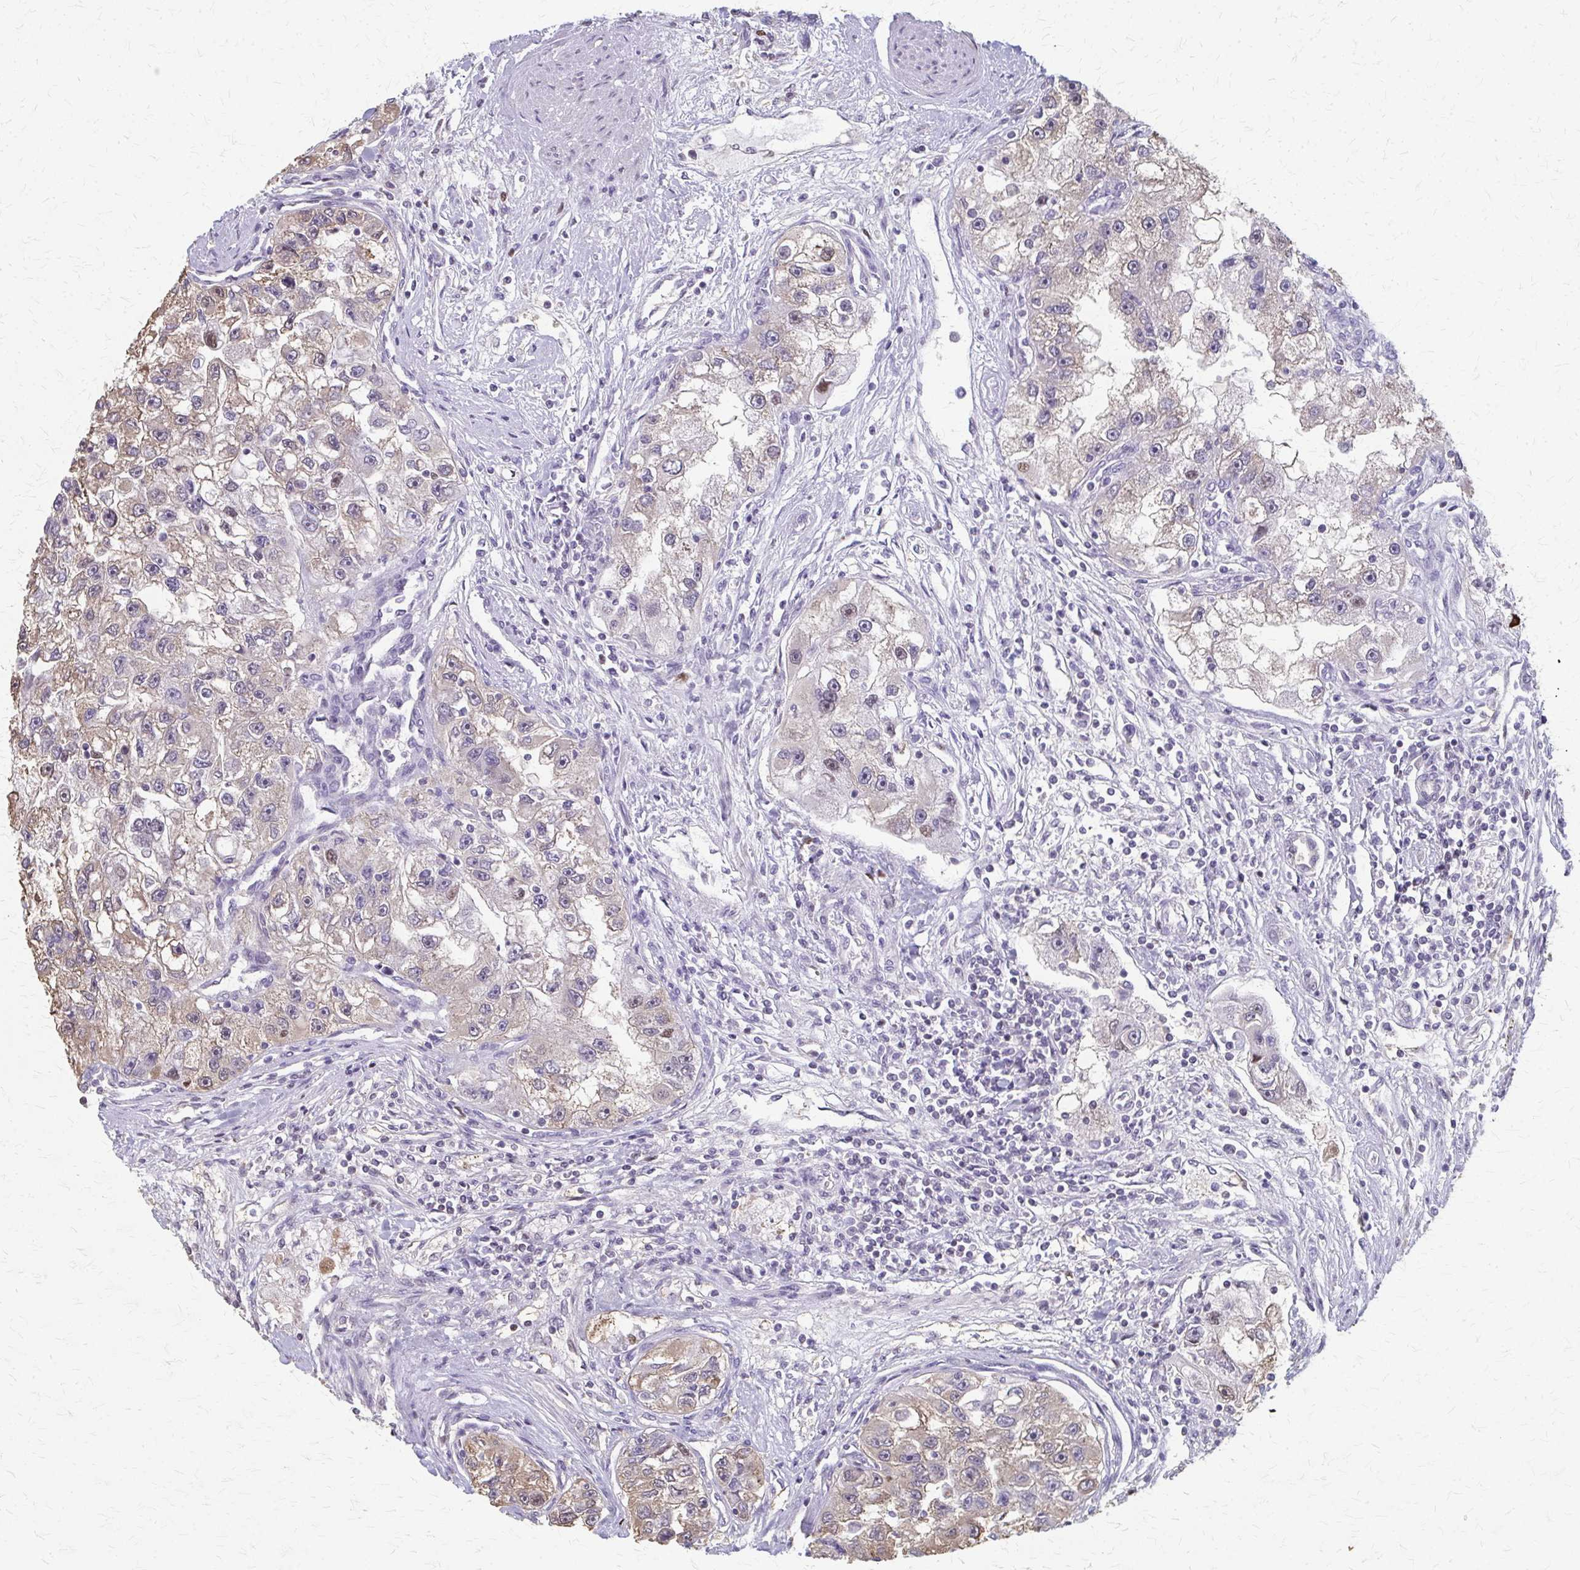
{"staining": {"intensity": "weak", "quantity": "<25%", "location": "cytoplasmic/membranous"}, "tissue": "renal cancer", "cell_type": "Tumor cells", "image_type": "cancer", "snomed": [{"axis": "morphology", "description": "Adenocarcinoma, NOS"}, {"axis": "topography", "description": "Kidney"}], "caption": "This is a micrograph of IHC staining of renal adenocarcinoma, which shows no positivity in tumor cells.", "gene": "RABGAP1L", "patient": {"sex": "male", "age": 63}}